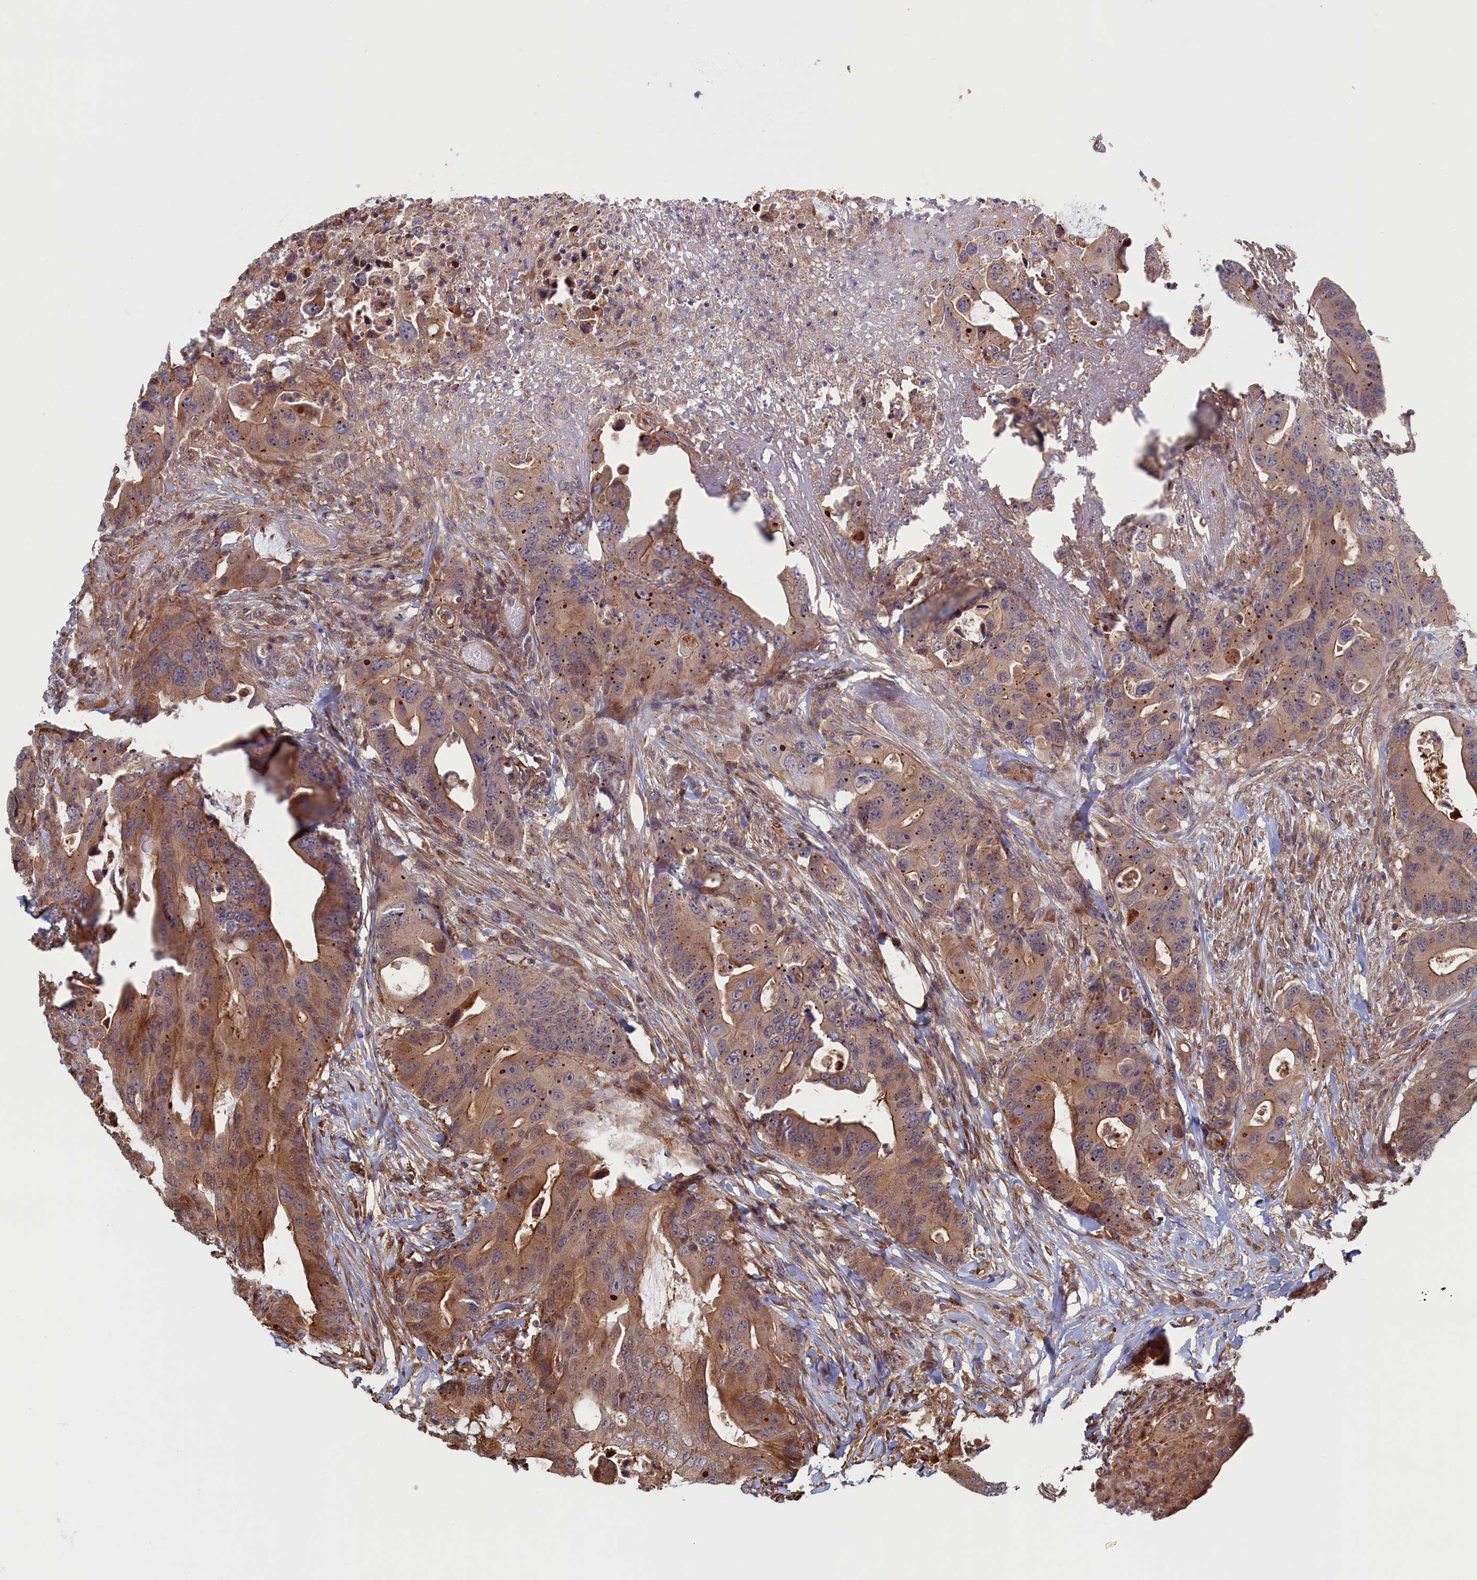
{"staining": {"intensity": "moderate", "quantity": ">75%", "location": "cytoplasmic/membranous"}, "tissue": "colorectal cancer", "cell_type": "Tumor cells", "image_type": "cancer", "snomed": [{"axis": "morphology", "description": "Adenocarcinoma, NOS"}, {"axis": "topography", "description": "Colon"}], "caption": "Immunohistochemistry of colorectal cancer shows medium levels of moderate cytoplasmic/membranous staining in about >75% of tumor cells.", "gene": "RILPL1", "patient": {"sex": "male", "age": 71}}